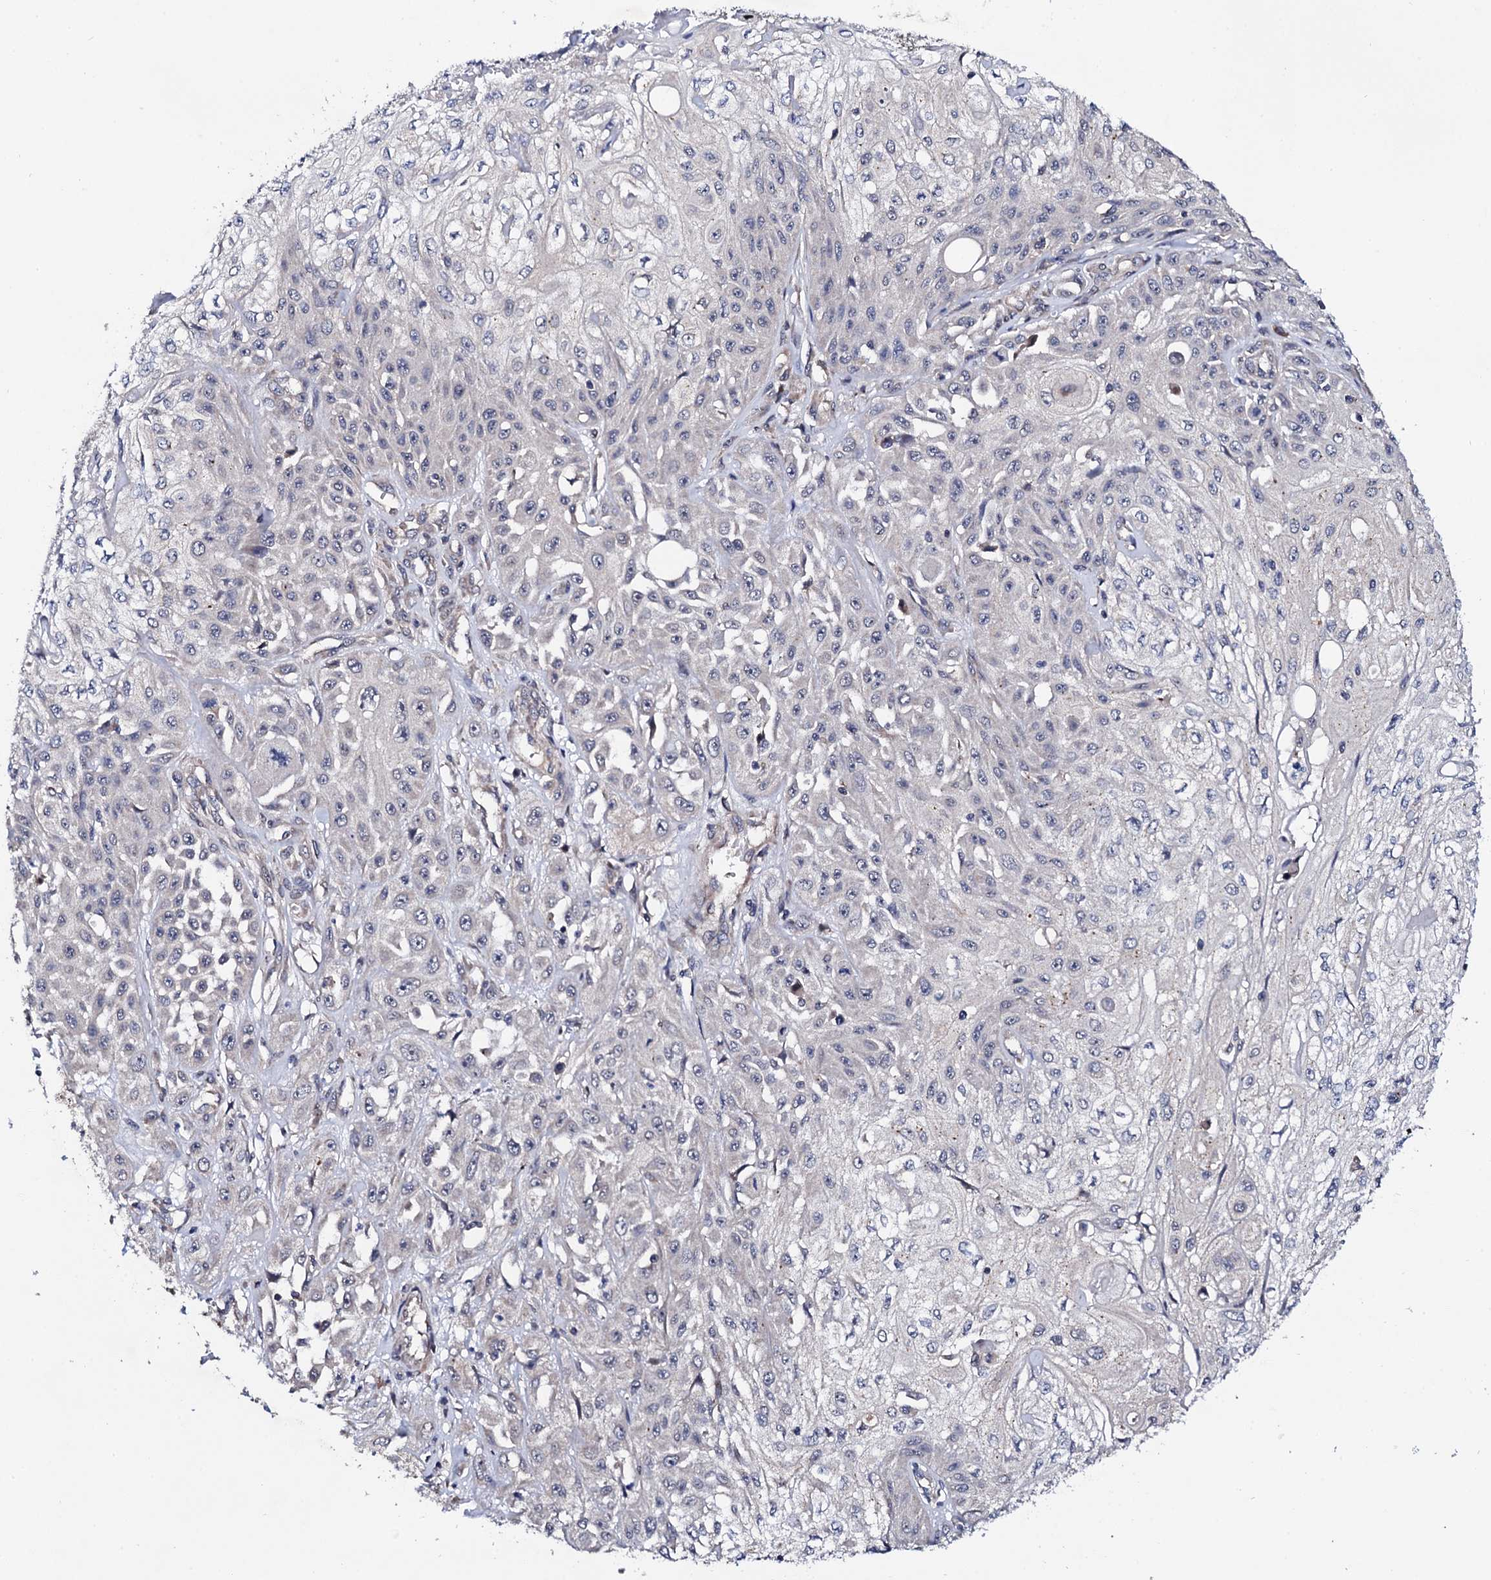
{"staining": {"intensity": "negative", "quantity": "none", "location": "none"}, "tissue": "skin cancer", "cell_type": "Tumor cells", "image_type": "cancer", "snomed": [{"axis": "morphology", "description": "Squamous cell carcinoma, NOS"}, {"axis": "morphology", "description": "Squamous cell carcinoma, metastatic, NOS"}, {"axis": "topography", "description": "Skin"}, {"axis": "topography", "description": "Lymph node"}], "caption": "Tumor cells are negative for protein expression in human squamous cell carcinoma (skin).", "gene": "IP6K1", "patient": {"sex": "male", "age": 75}}